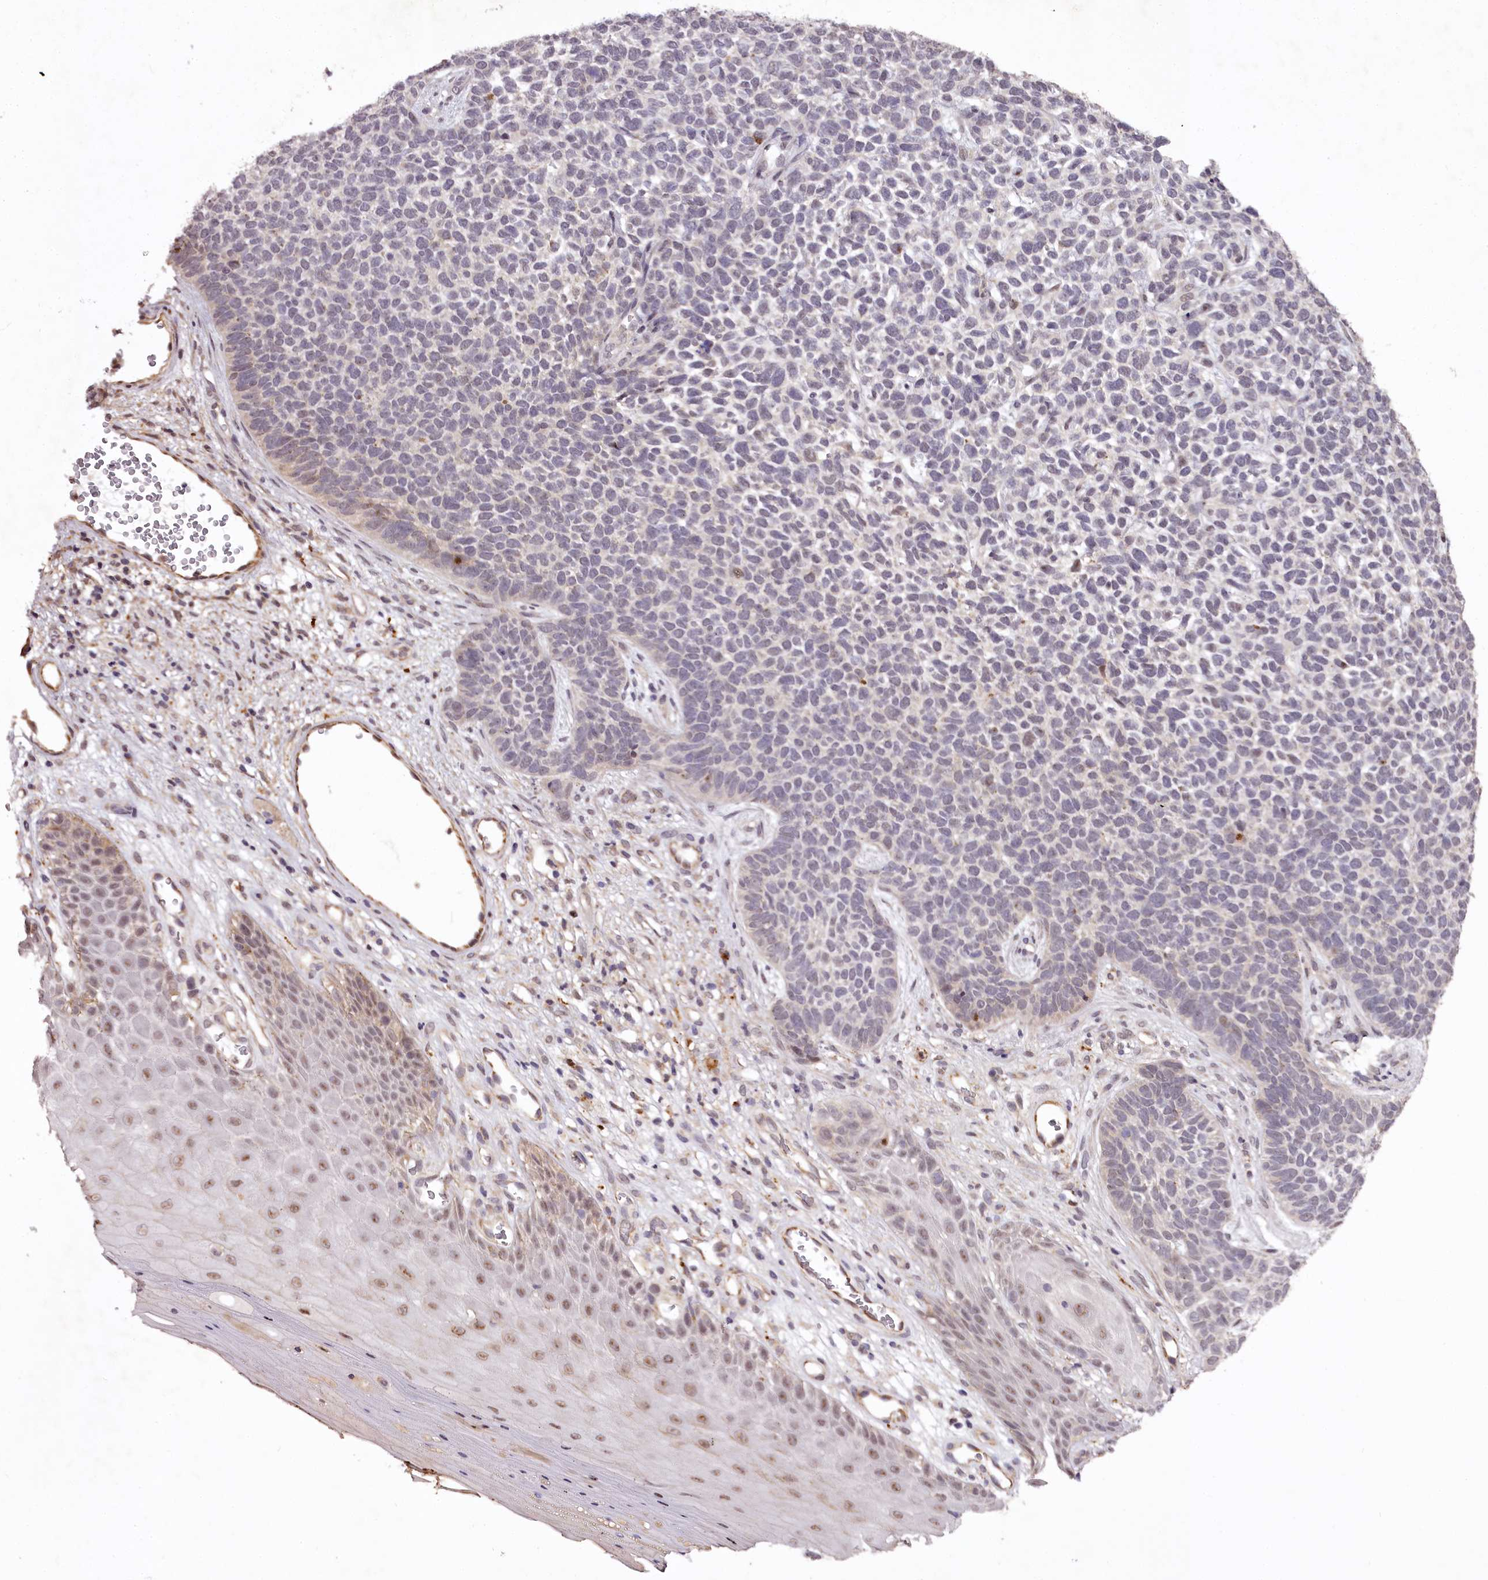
{"staining": {"intensity": "negative", "quantity": "none", "location": "none"}, "tissue": "skin cancer", "cell_type": "Tumor cells", "image_type": "cancer", "snomed": [{"axis": "morphology", "description": "Basal cell carcinoma"}, {"axis": "topography", "description": "Skin"}], "caption": "Immunohistochemistry photomicrograph of neoplastic tissue: human skin basal cell carcinoma stained with DAB (3,3'-diaminobenzidine) shows no significant protein positivity in tumor cells.", "gene": "MAML3", "patient": {"sex": "female", "age": 84}}